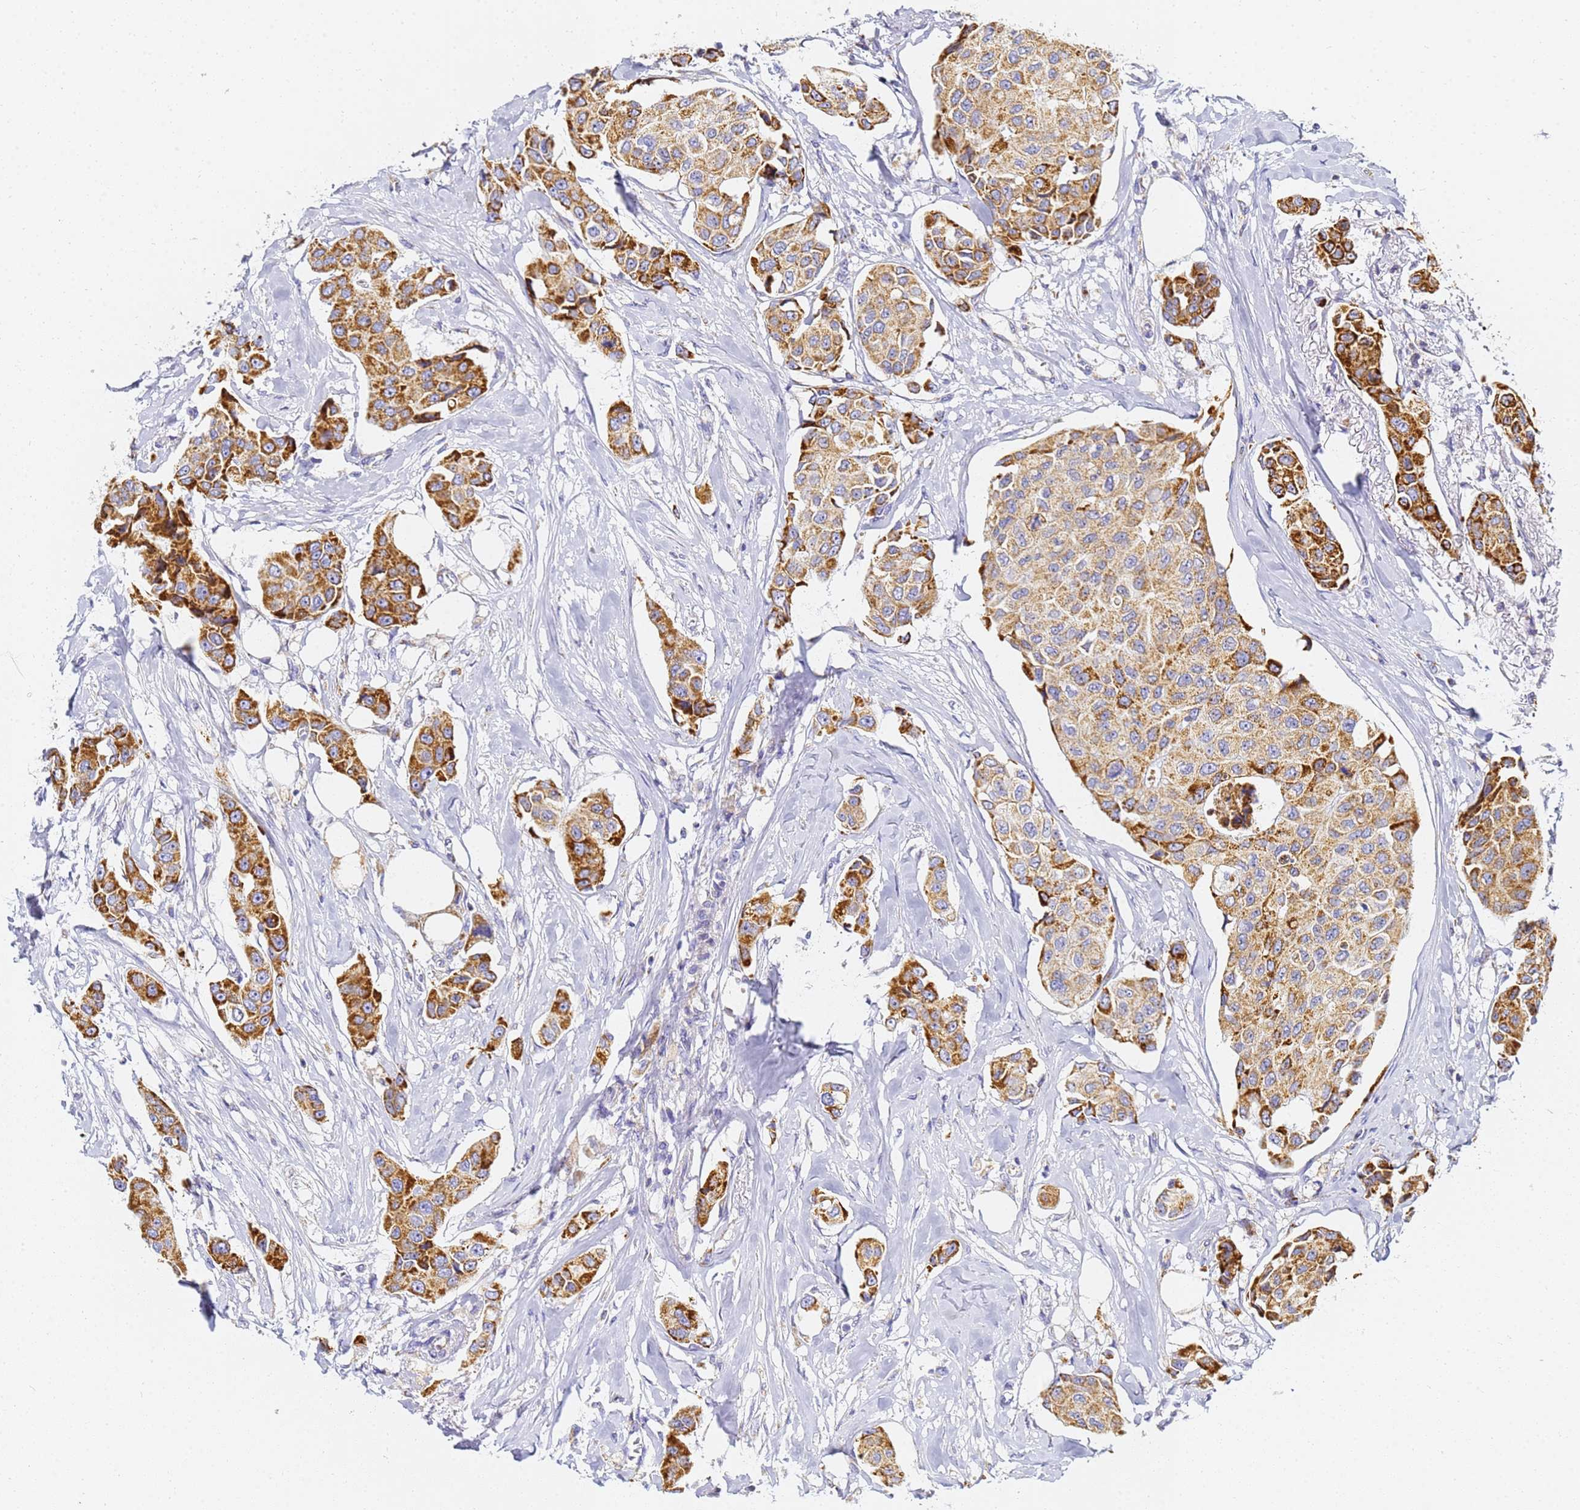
{"staining": {"intensity": "strong", "quantity": ">75%", "location": "cytoplasmic/membranous"}, "tissue": "breast cancer", "cell_type": "Tumor cells", "image_type": "cancer", "snomed": [{"axis": "morphology", "description": "Duct carcinoma"}, {"axis": "topography", "description": "Breast"}], "caption": "This histopathology image reveals IHC staining of human breast intraductal carcinoma, with high strong cytoplasmic/membranous staining in approximately >75% of tumor cells.", "gene": "CNIH4", "patient": {"sex": "female", "age": 80}}